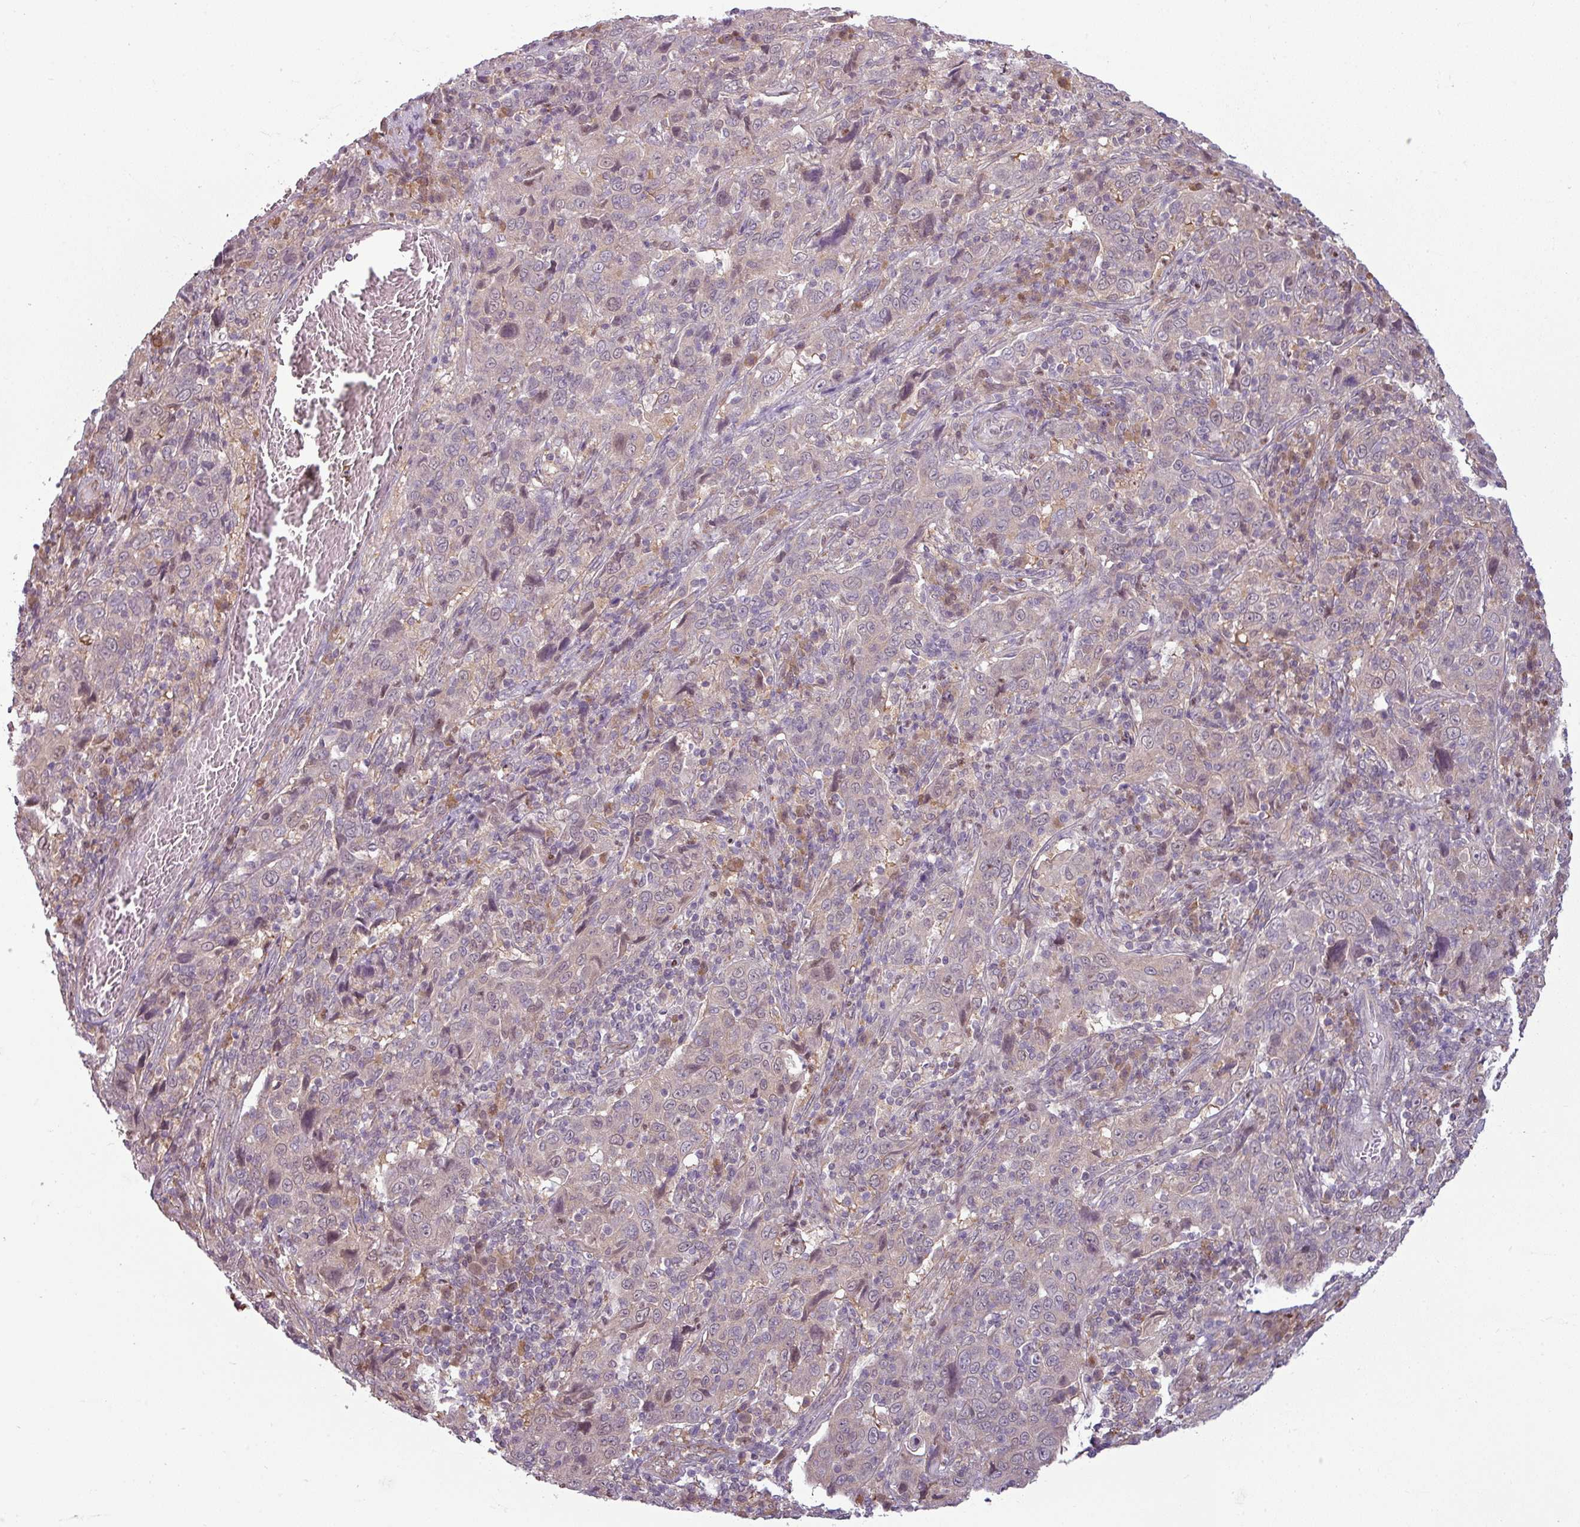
{"staining": {"intensity": "weak", "quantity": "<25%", "location": "cytoplasmic/membranous,nuclear"}, "tissue": "cervical cancer", "cell_type": "Tumor cells", "image_type": "cancer", "snomed": [{"axis": "morphology", "description": "Squamous cell carcinoma, NOS"}, {"axis": "topography", "description": "Cervix"}], "caption": "An immunohistochemistry image of cervical cancer is shown. There is no staining in tumor cells of cervical cancer.", "gene": "CCDC144A", "patient": {"sex": "female", "age": 46}}